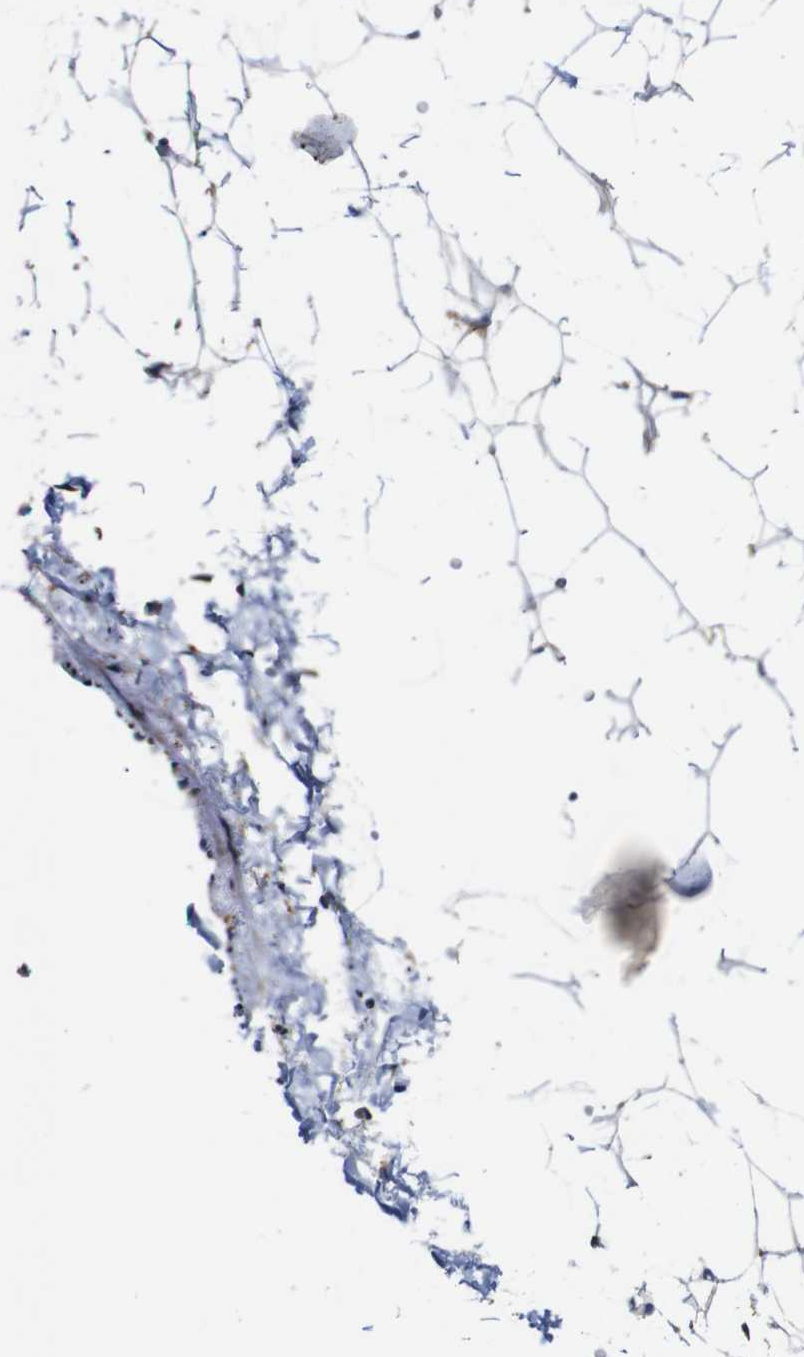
{"staining": {"intensity": "moderate", "quantity": ">75%", "location": "cytoplasmic/membranous"}, "tissue": "adipose tissue", "cell_type": "Adipocytes", "image_type": "normal", "snomed": [{"axis": "morphology", "description": "Normal tissue, NOS"}, {"axis": "topography", "description": "Breast"}, {"axis": "topography", "description": "Soft tissue"}], "caption": "Adipose tissue stained with DAB (3,3'-diaminobenzidine) immunohistochemistry reveals medium levels of moderate cytoplasmic/membranous positivity in about >75% of adipocytes. The staining was performed using DAB to visualize the protein expression in brown, while the nuclei were stained in blue with hematoxylin (Magnification: 20x).", "gene": "CLCC1", "patient": {"sex": "female", "age": 75}}